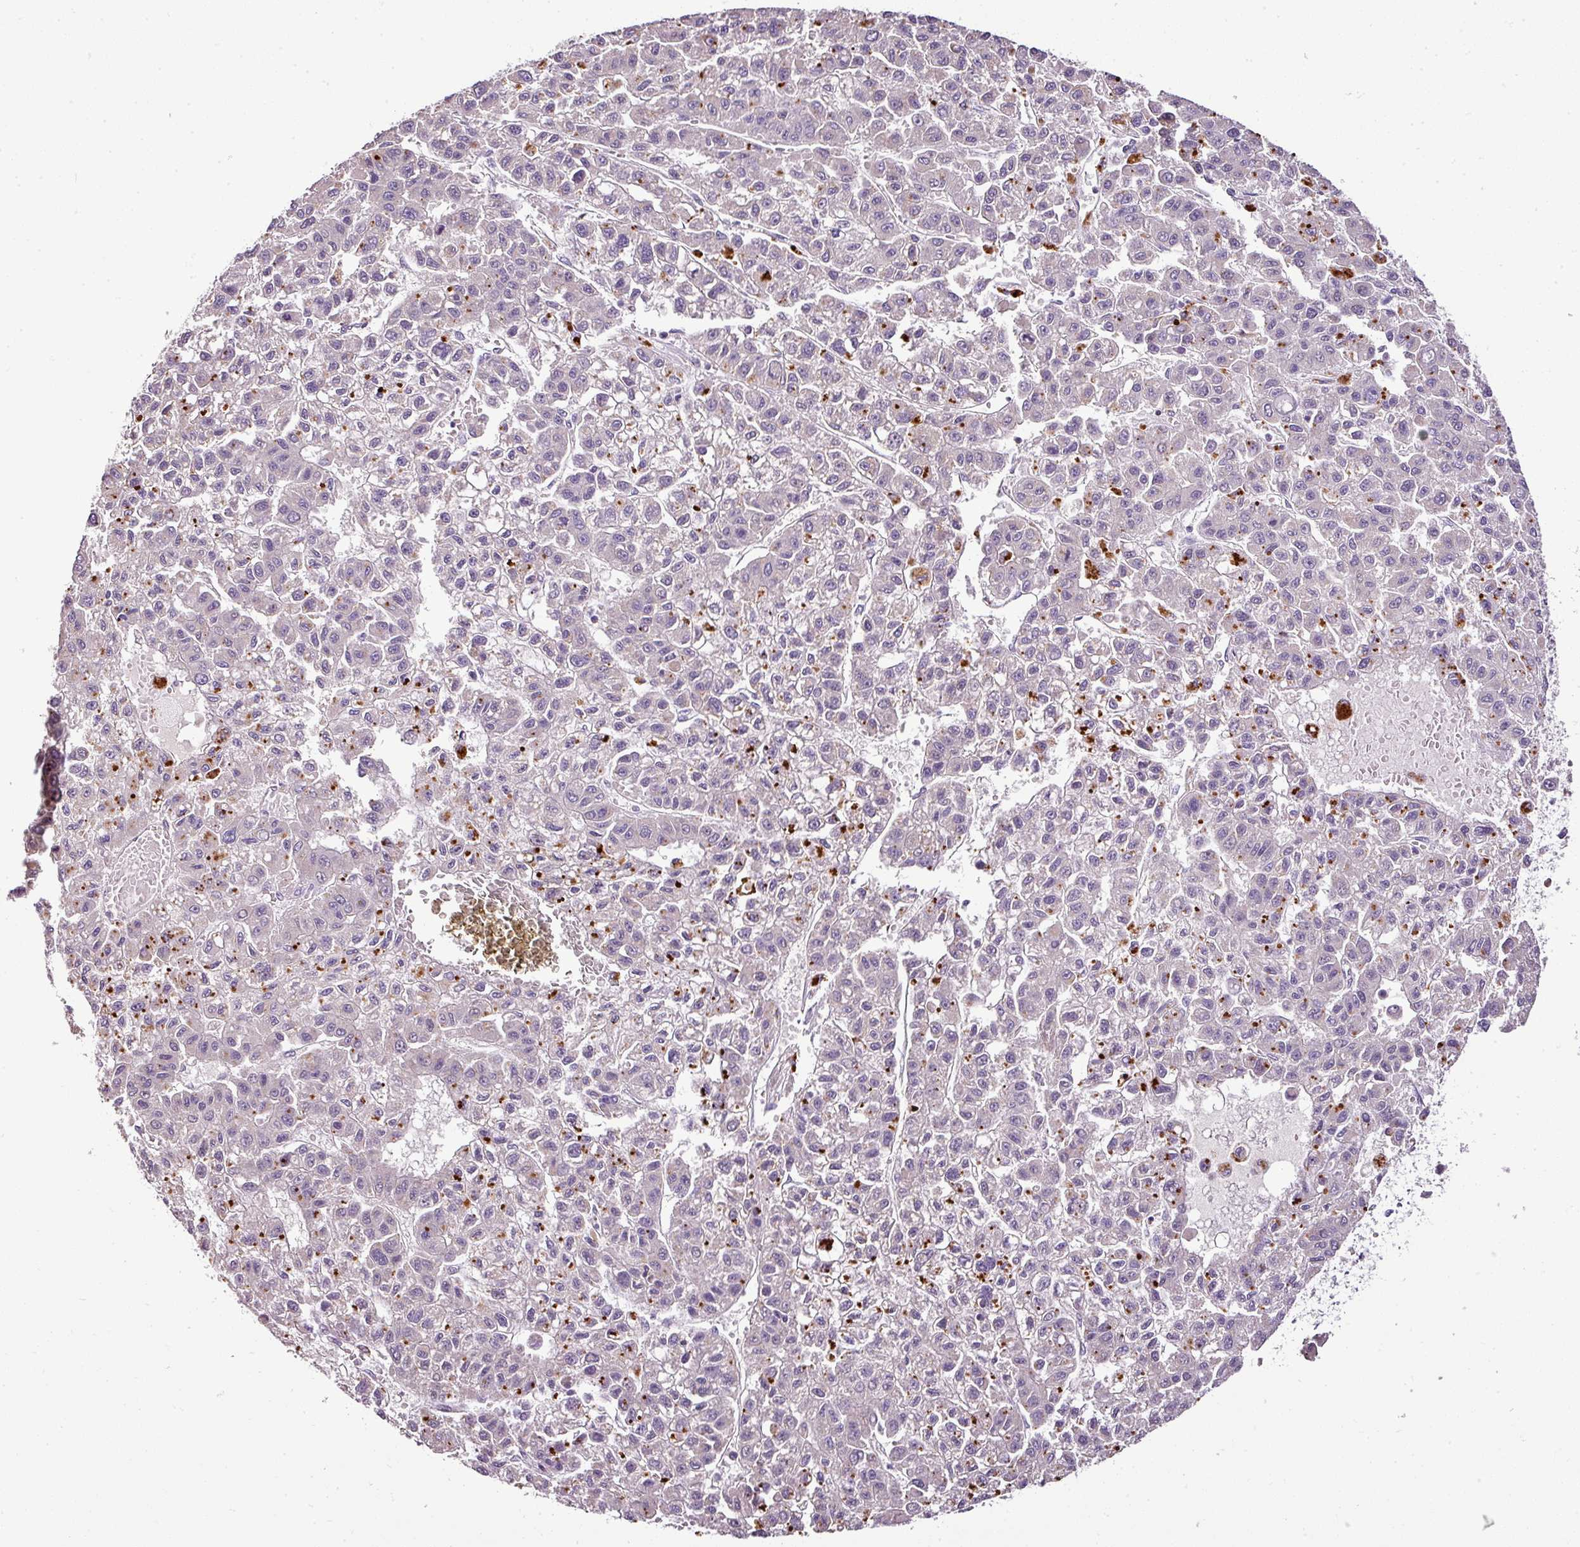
{"staining": {"intensity": "moderate", "quantity": "<25%", "location": "cytoplasmic/membranous"}, "tissue": "liver cancer", "cell_type": "Tumor cells", "image_type": "cancer", "snomed": [{"axis": "morphology", "description": "Carcinoma, Hepatocellular, NOS"}, {"axis": "topography", "description": "Liver"}], "caption": "Immunohistochemical staining of liver hepatocellular carcinoma exhibits moderate cytoplasmic/membranous protein positivity in about <25% of tumor cells.", "gene": "TEX30", "patient": {"sex": "male", "age": 70}}